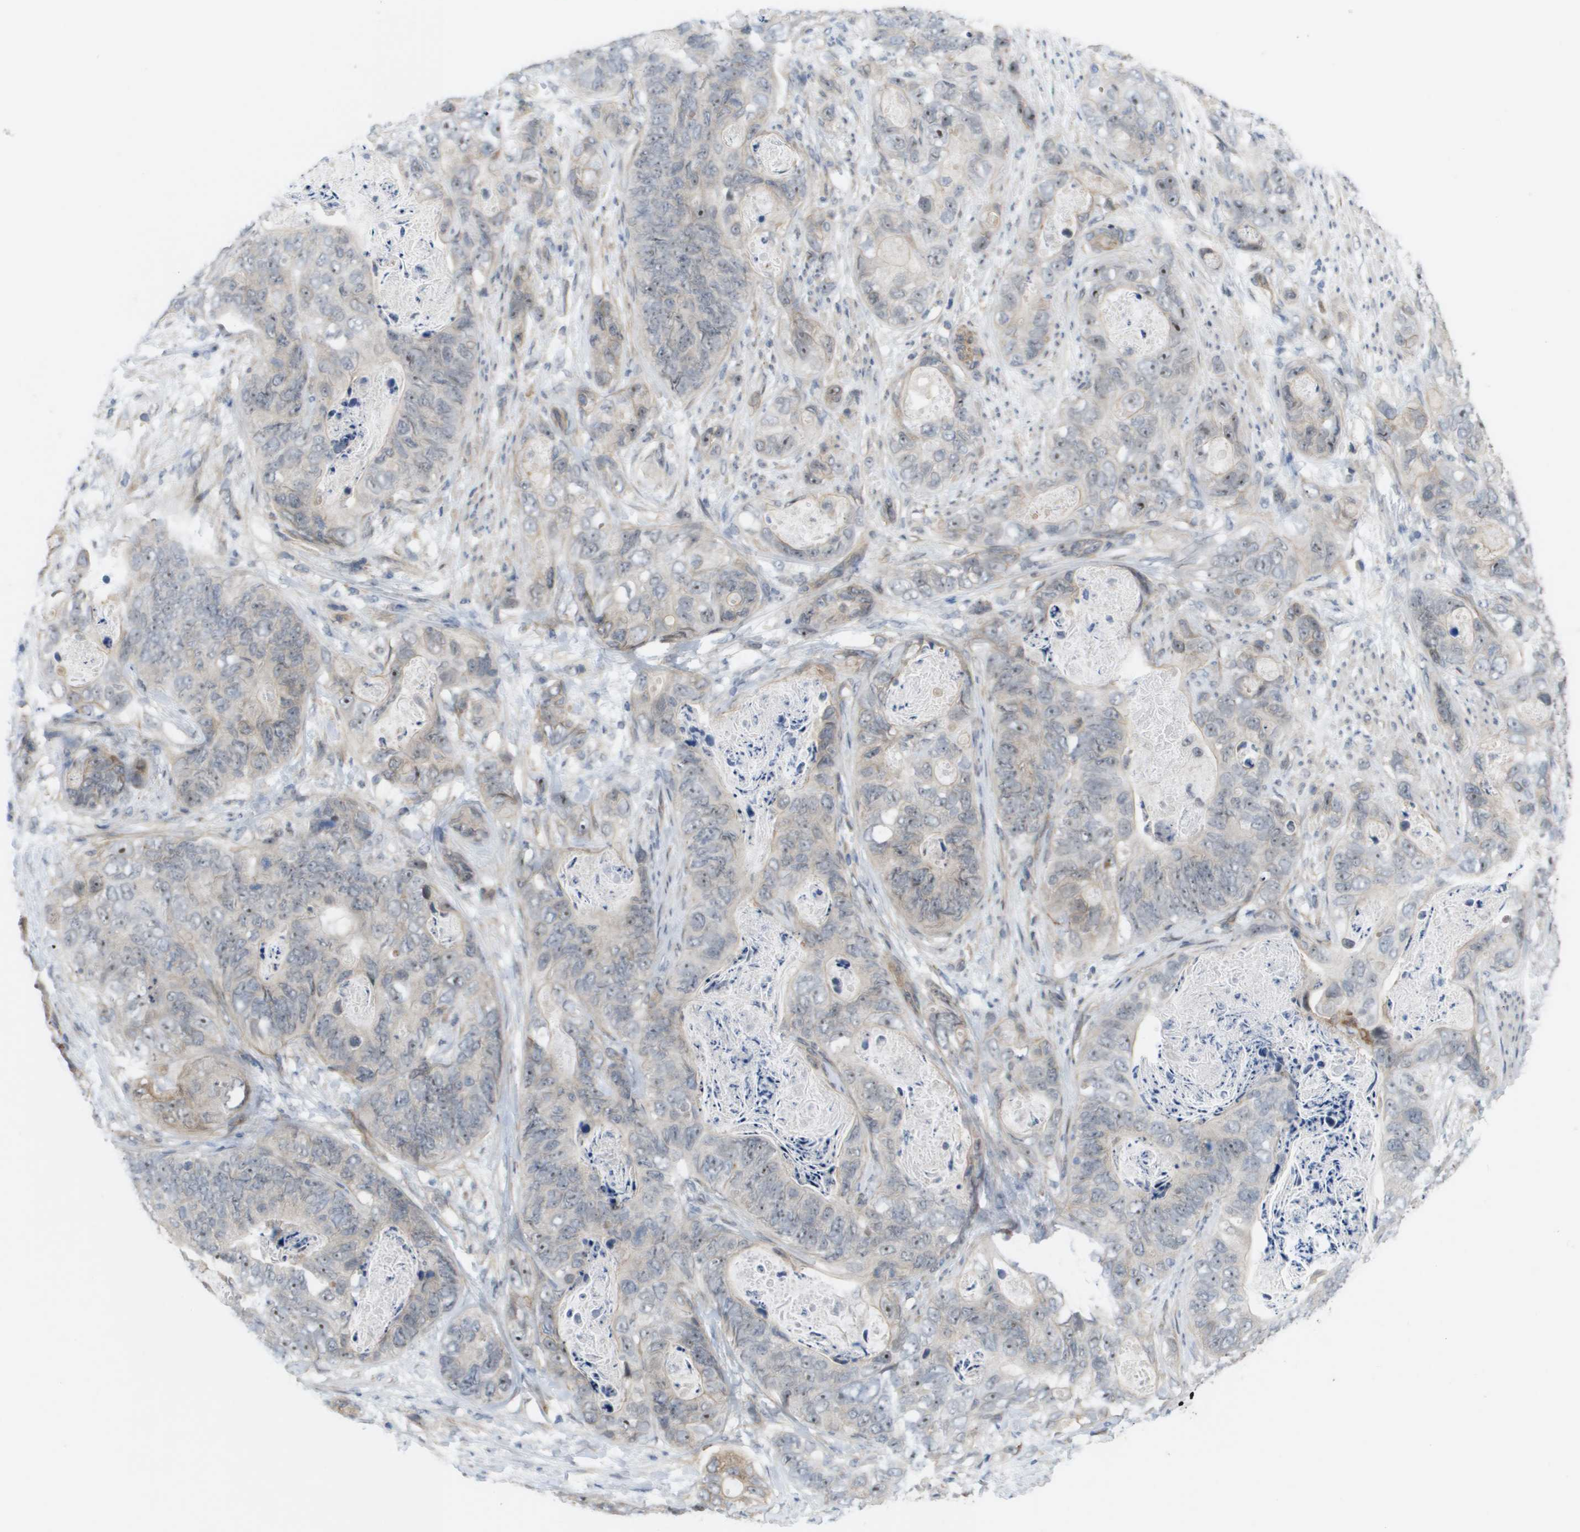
{"staining": {"intensity": "moderate", "quantity": "25%-75%", "location": "nuclear"}, "tissue": "stomach cancer", "cell_type": "Tumor cells", "image_type": "cancer", "snomed": [{"axis": "morphology", "description": "Adenocarcinoma, NOS"}, {"axis": "topography", "description": "Stomach"}], "caption": "A brown stain labels moderate nuclear positivity of a protein in stomach cancer tumor cells.", "gene": "MTARC2", "patient": {"sex": "female", "age": 89}}